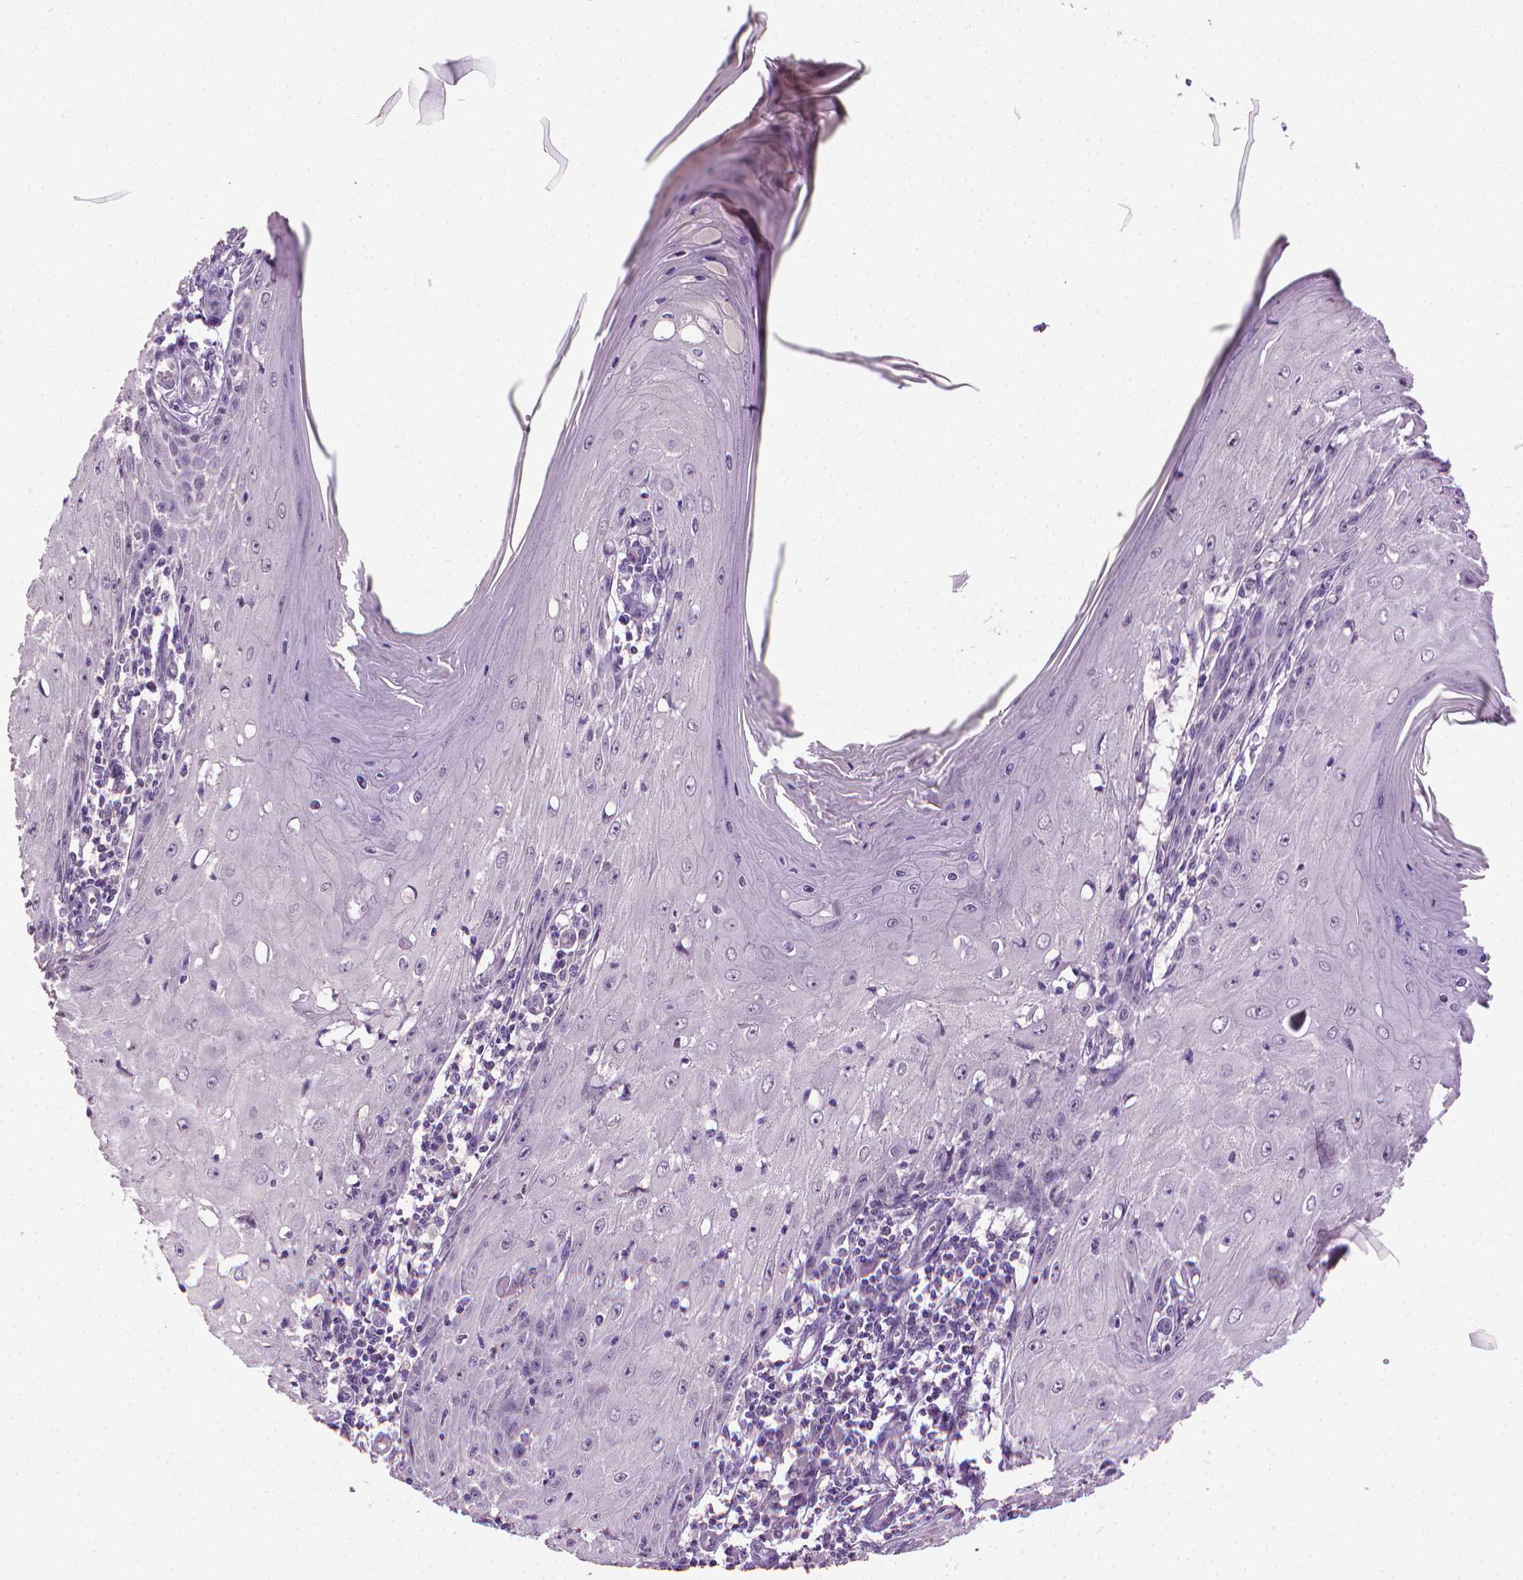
{"staining": {"intensity": "negative", "quantity": "none", "location": "none"}, "tissue": "skin cancer", "cell_type": "Tumor cells", "image_type": "cancer", "snomed": [{"axis": "morphology", "description": "Squamous cell carcinoma, NOS"}, {"axis": "topography", "description": "Skin"}], "caption": "Tumor cells show no significant positivity in skin cancer (squamous cell carcinoma).", "gene": "CDKN2D", "patient": {"sex": "female", "age": 73}}